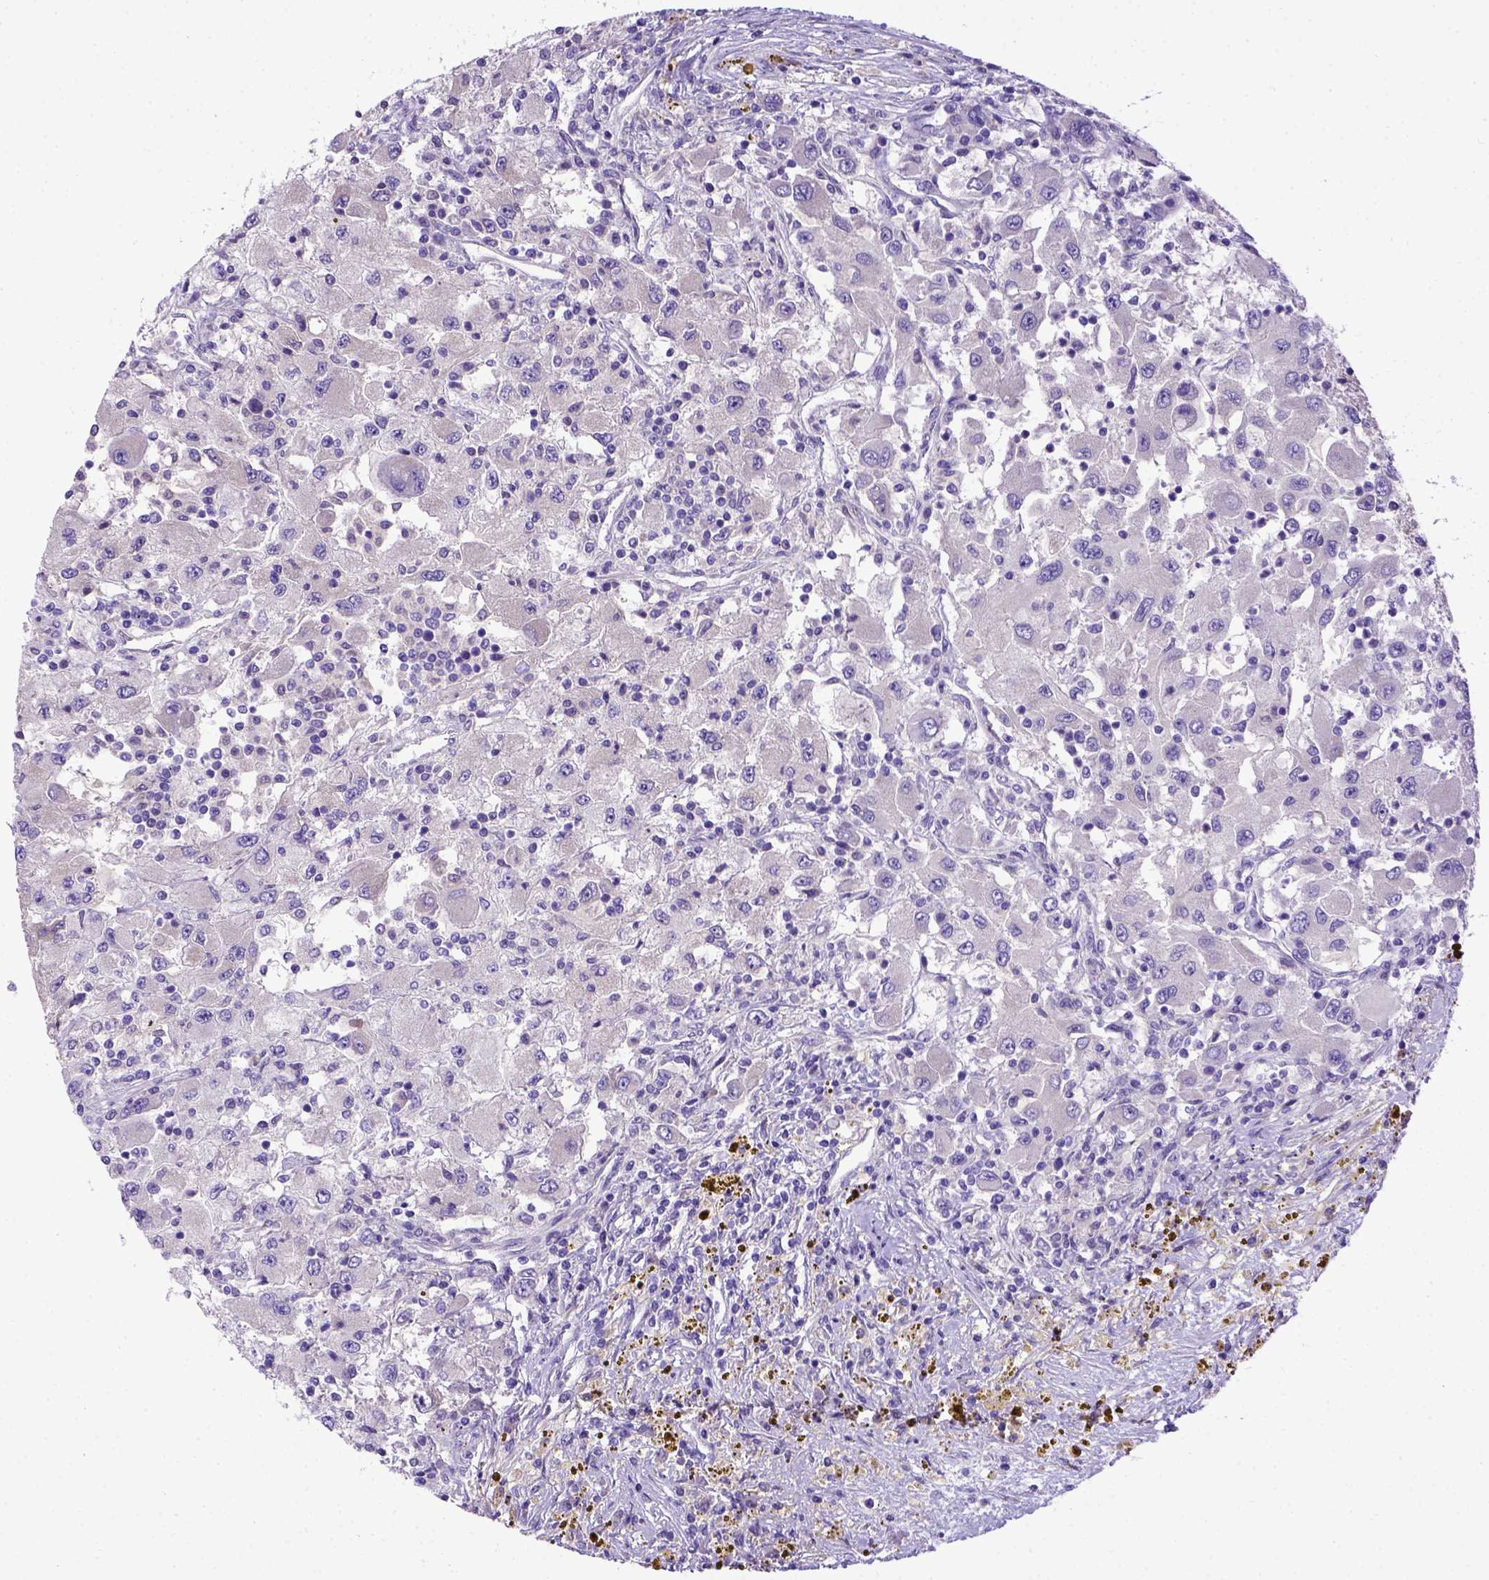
{"staining": {"intensity": "negative", "quantity": "none", "location": "none"}, "tissue": "renal cancer", "cell_type": "Tumor cells", "image_type": "cancer", "snomed": [{"axis": "morphology", "description": "Adenocarcinoma, NOS"}, {"axis": "topography", "description": "Kidney"}], "caption": "Immunohistochemistry (IHC) histopathology image of human renal adenocarcinoma stained for a protein (brown), which shows no staining in tumor cells.", "gene": "ADAM12", "patient": {"sex": "female", "age": 67}}